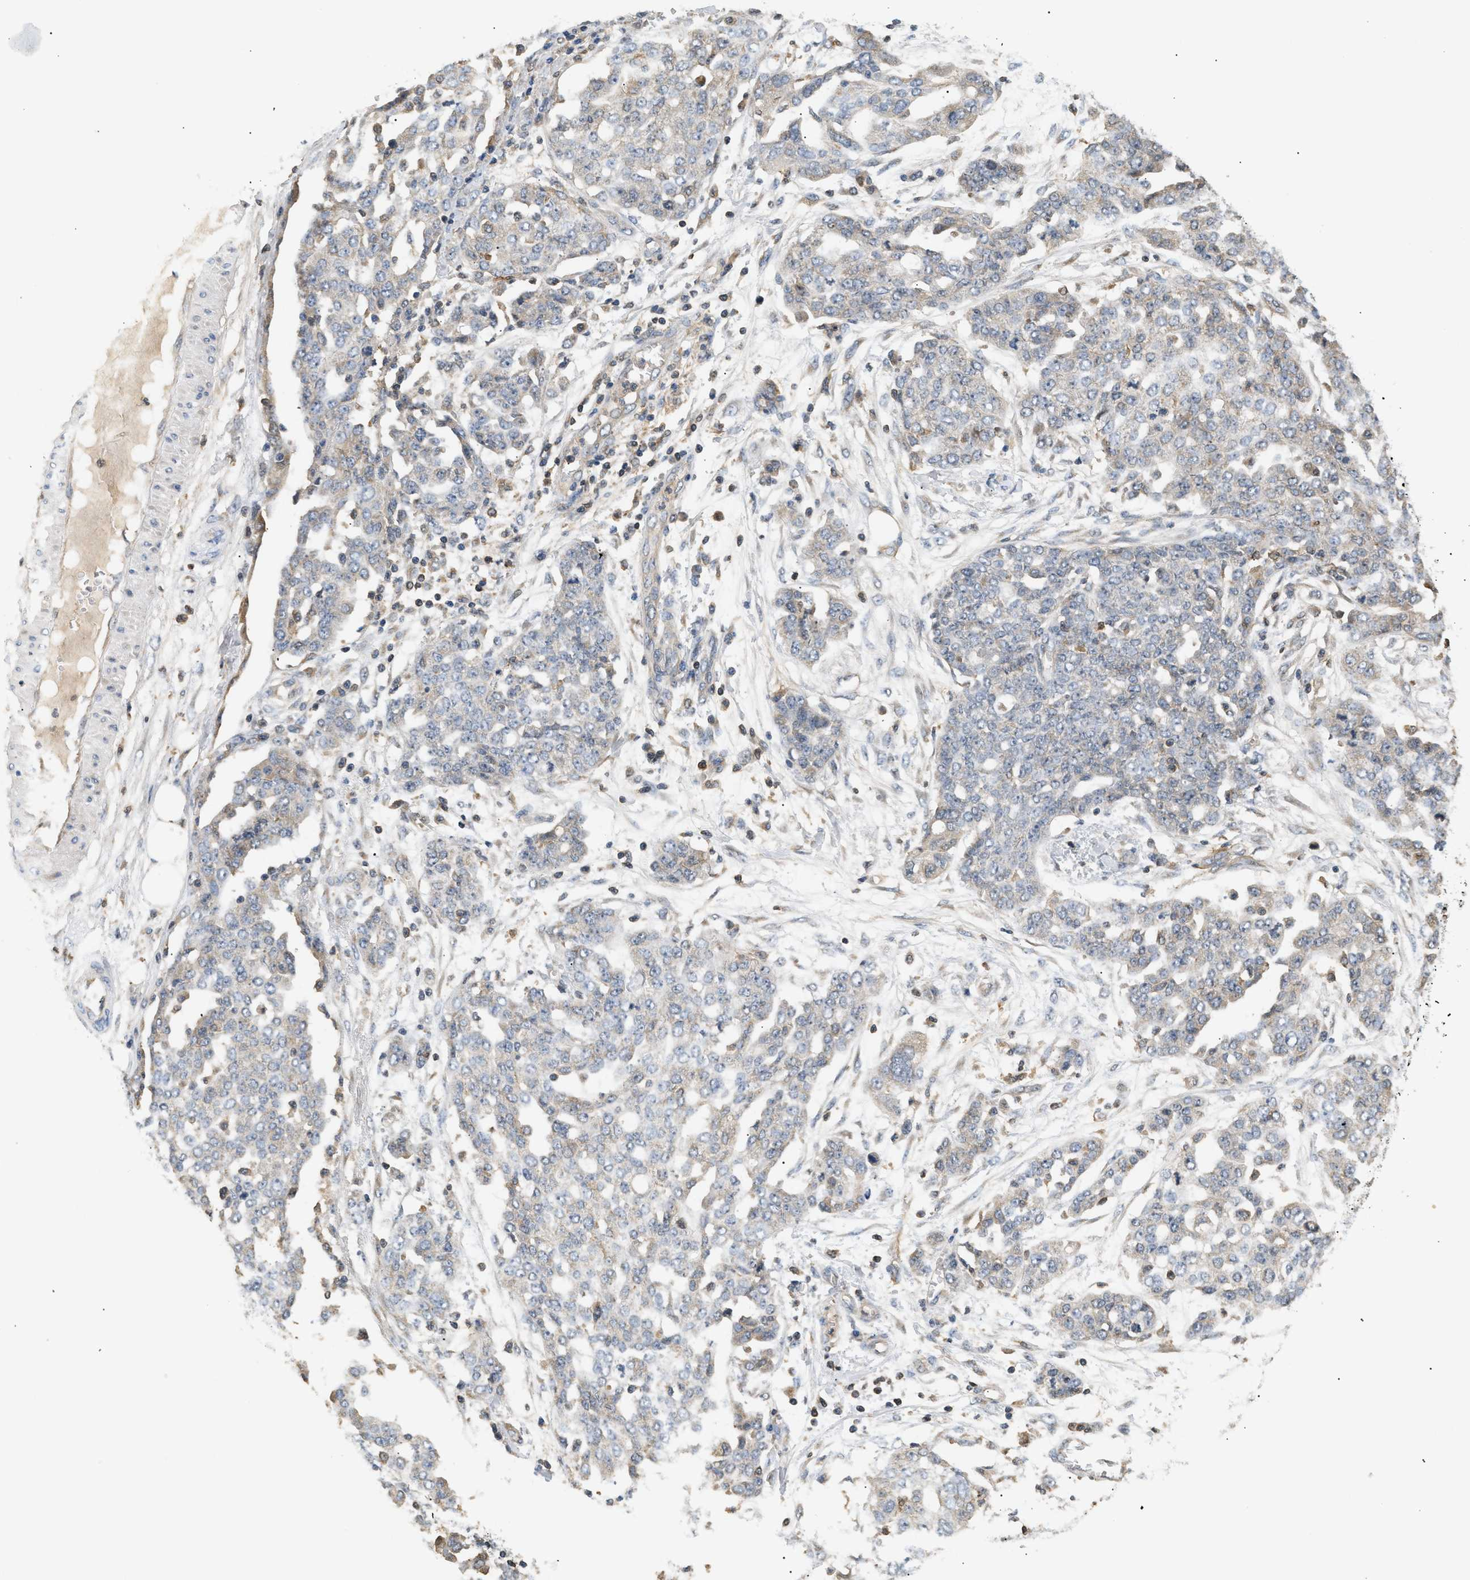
{"staining": {"intensity": "negative", "quantity": "none", "location": "none"}, "tissue": "ovarian cancer", "cell_type": "Tumor cells", "image_type": "cancer", "snomed": [{"axis": "morphology", "description": "Cystadenocarcinoma, serous, NOS"}, {"axis": "topography", "description": "Soft tissue"}, {"axis": "topography", "description": "Ovary"}], "caption": "This is a histopathology image of immunohistochemistry (IHC) staining of ovarian cancer, which shows no expression in tumor cells.", "gene": "FARS2", "patient": {"sex": "female", "age": 57}}